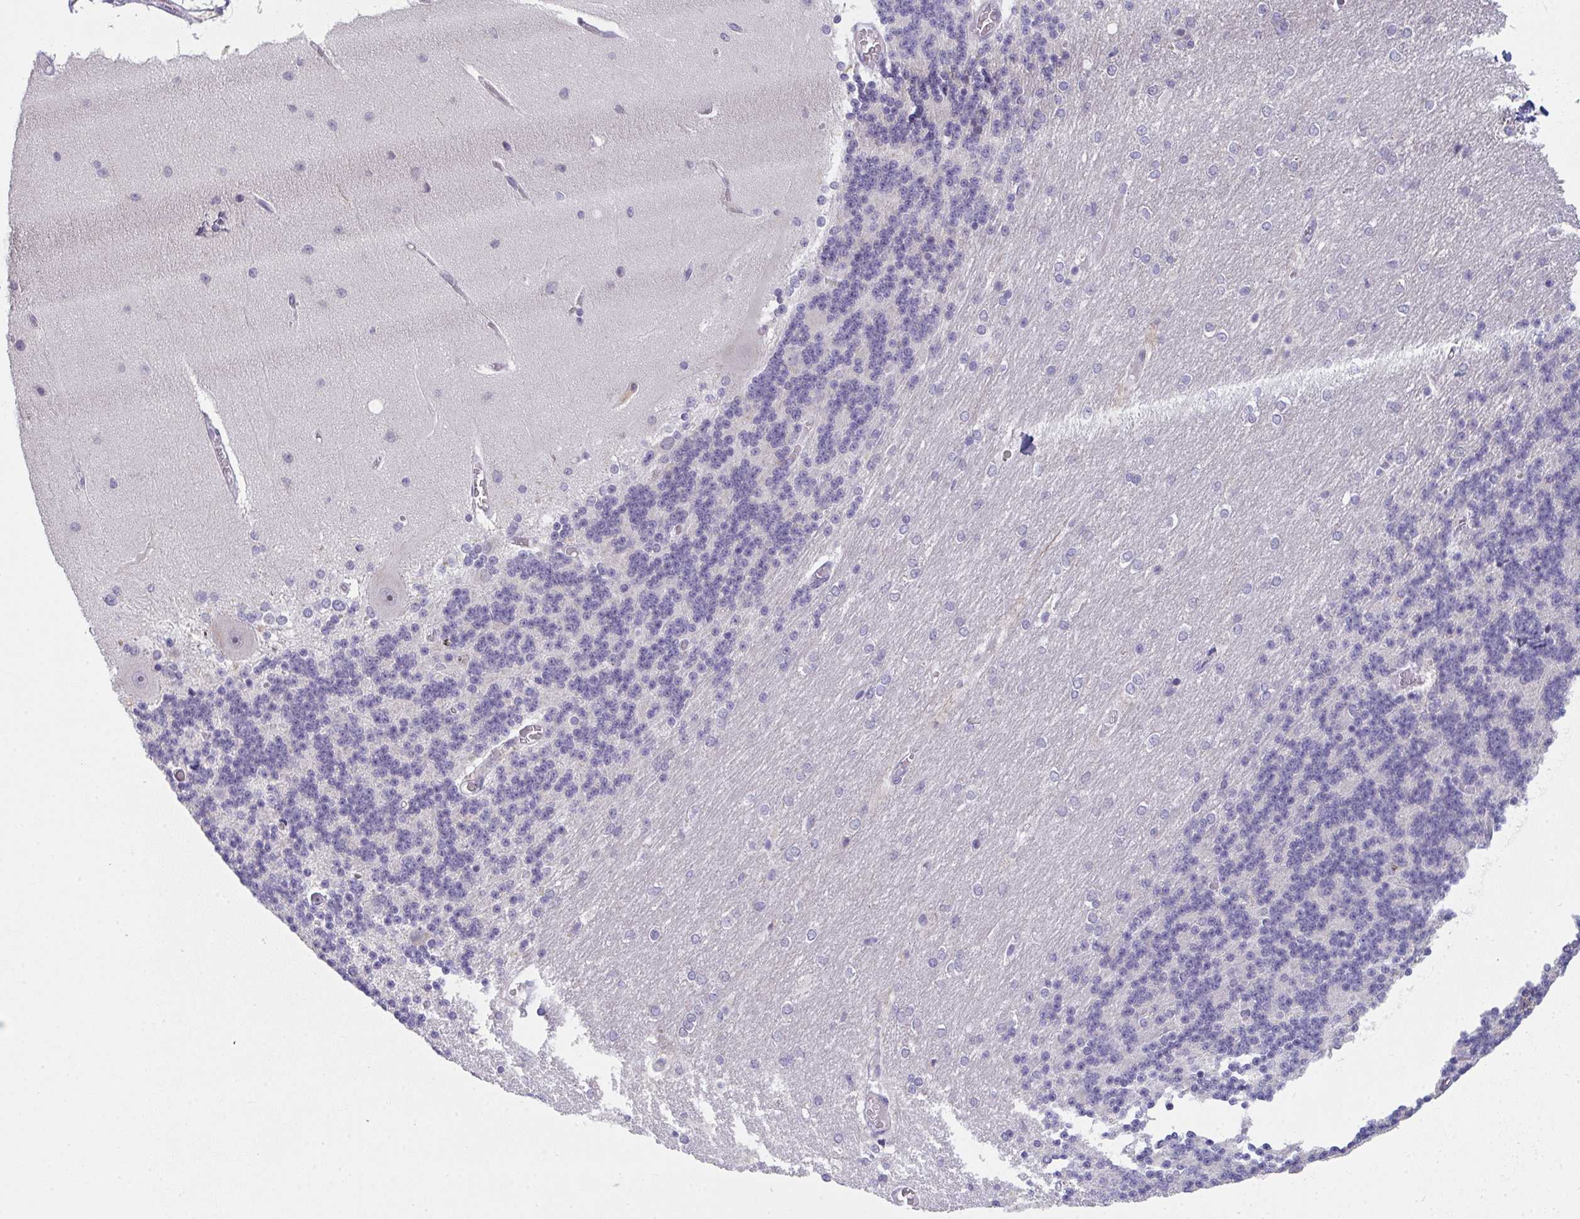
{"staining": {"intensity": "negative", "quantity": "none", "location": "none"}, "tissue": "cerebellum", "cell_type": "Cells in granular layer", "image_type": "normal", "snomed": [{"axis": "morphology", "description": "Normal tissue, NOS"}, {"axis": "topography", "description": "Cerebellum"}], "caption": "The micrograph demonstrates no significant positivity in cells in granular layer of cerebellum. Nuclei are stained in blue.", "gene": "RIOK1", "patient": {"sex": "female", "age": 54}}